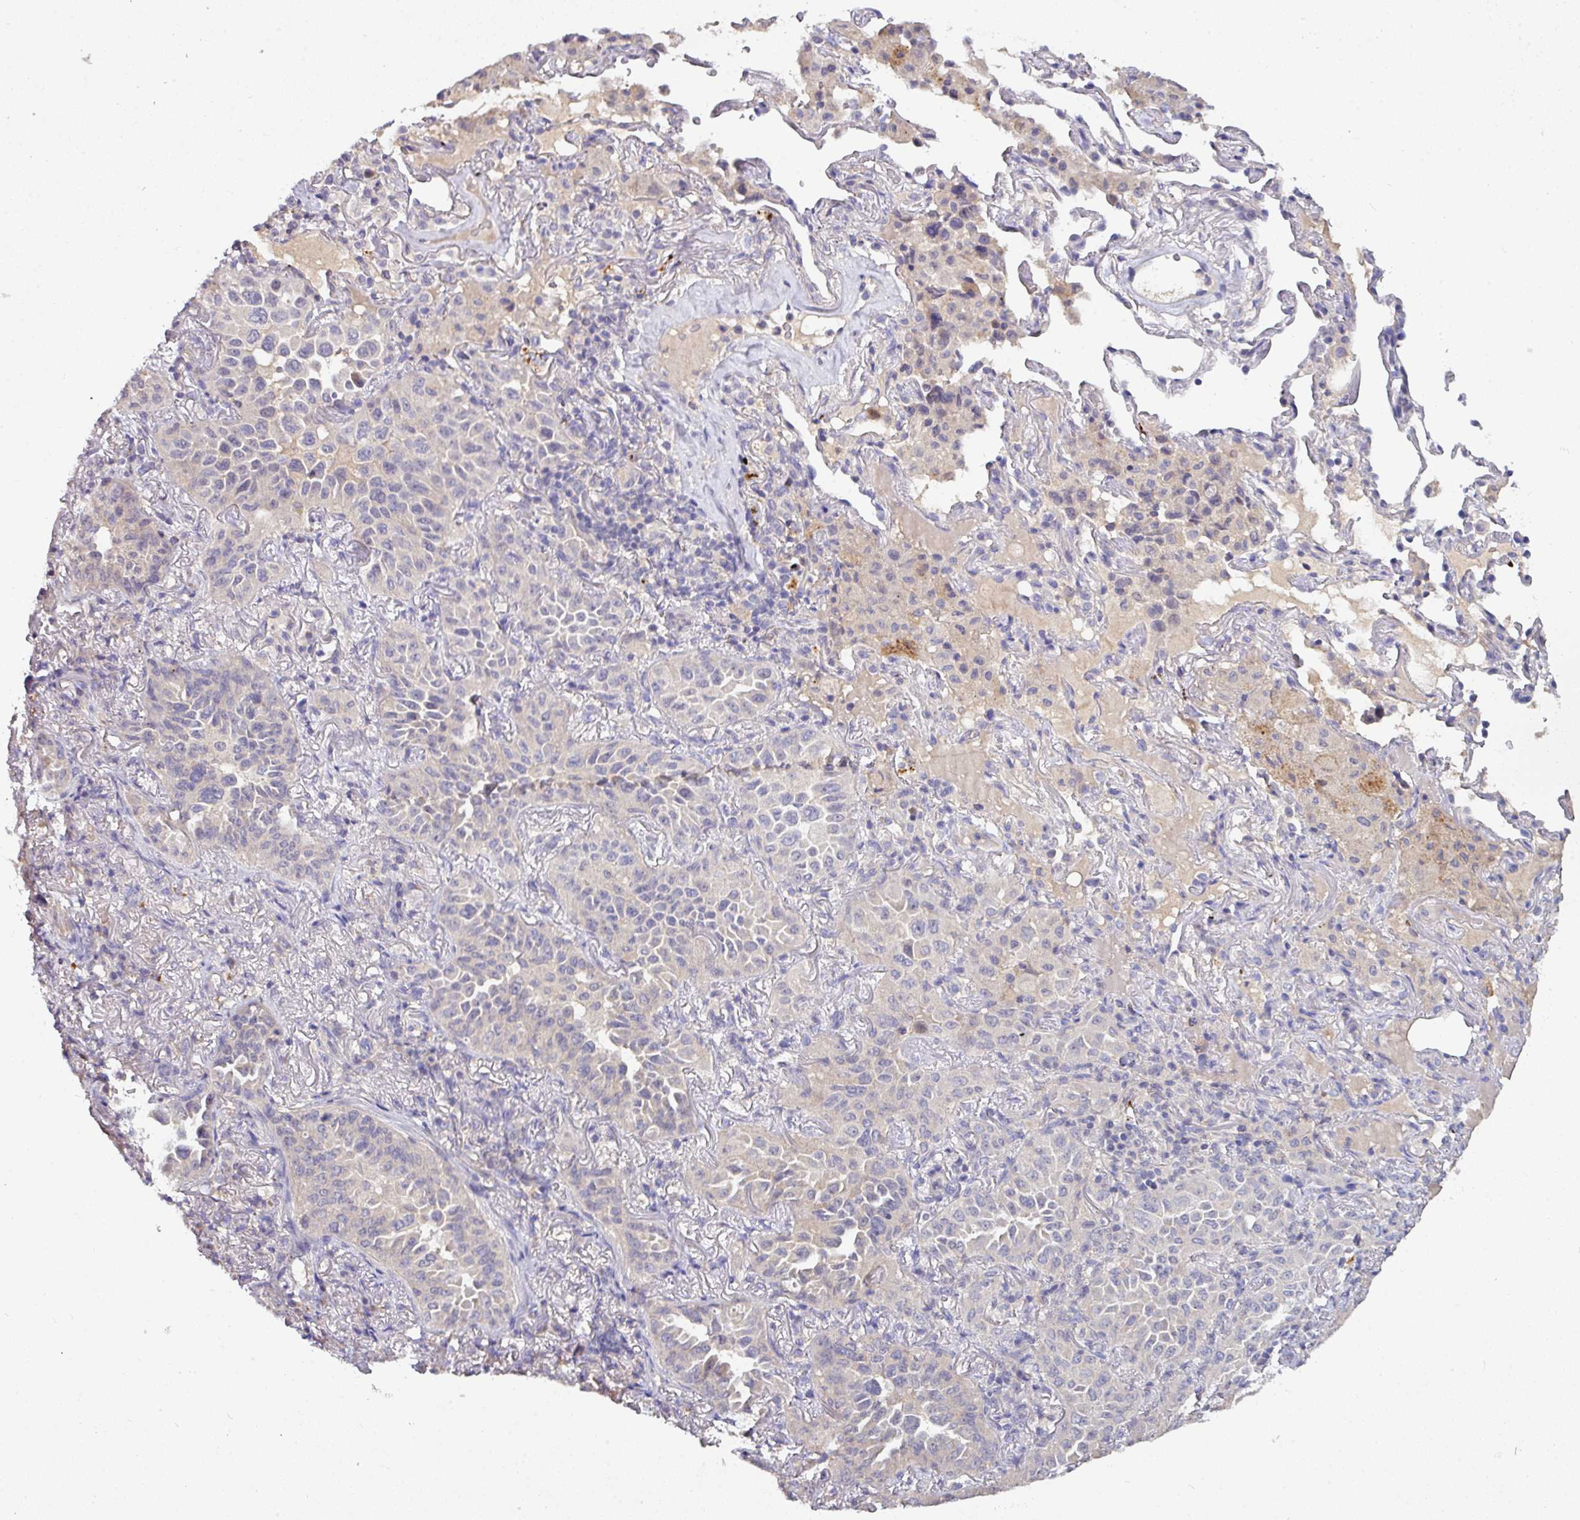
{"staining": {"intensity": "negative", "quantity": "none", "location": "none"}, "tissue": "lung cancer", "cell_type": "Tumor cells", "image_type": "cancer", "snomed": [{"axis": "morphology", "description": "Adenocarcinoma, NOS"}, {"axis": "topography", "description": "Lung"}], "caption": "The image demonstrates no staining of tumor cells in lung cancer. (Stains: DAB IHC with hematoxylin counter stain, Microscopy: brightfield microscopy at high magnification).", "gene": "AEBP2", "patient": {"sex": "female", "age": 69}}